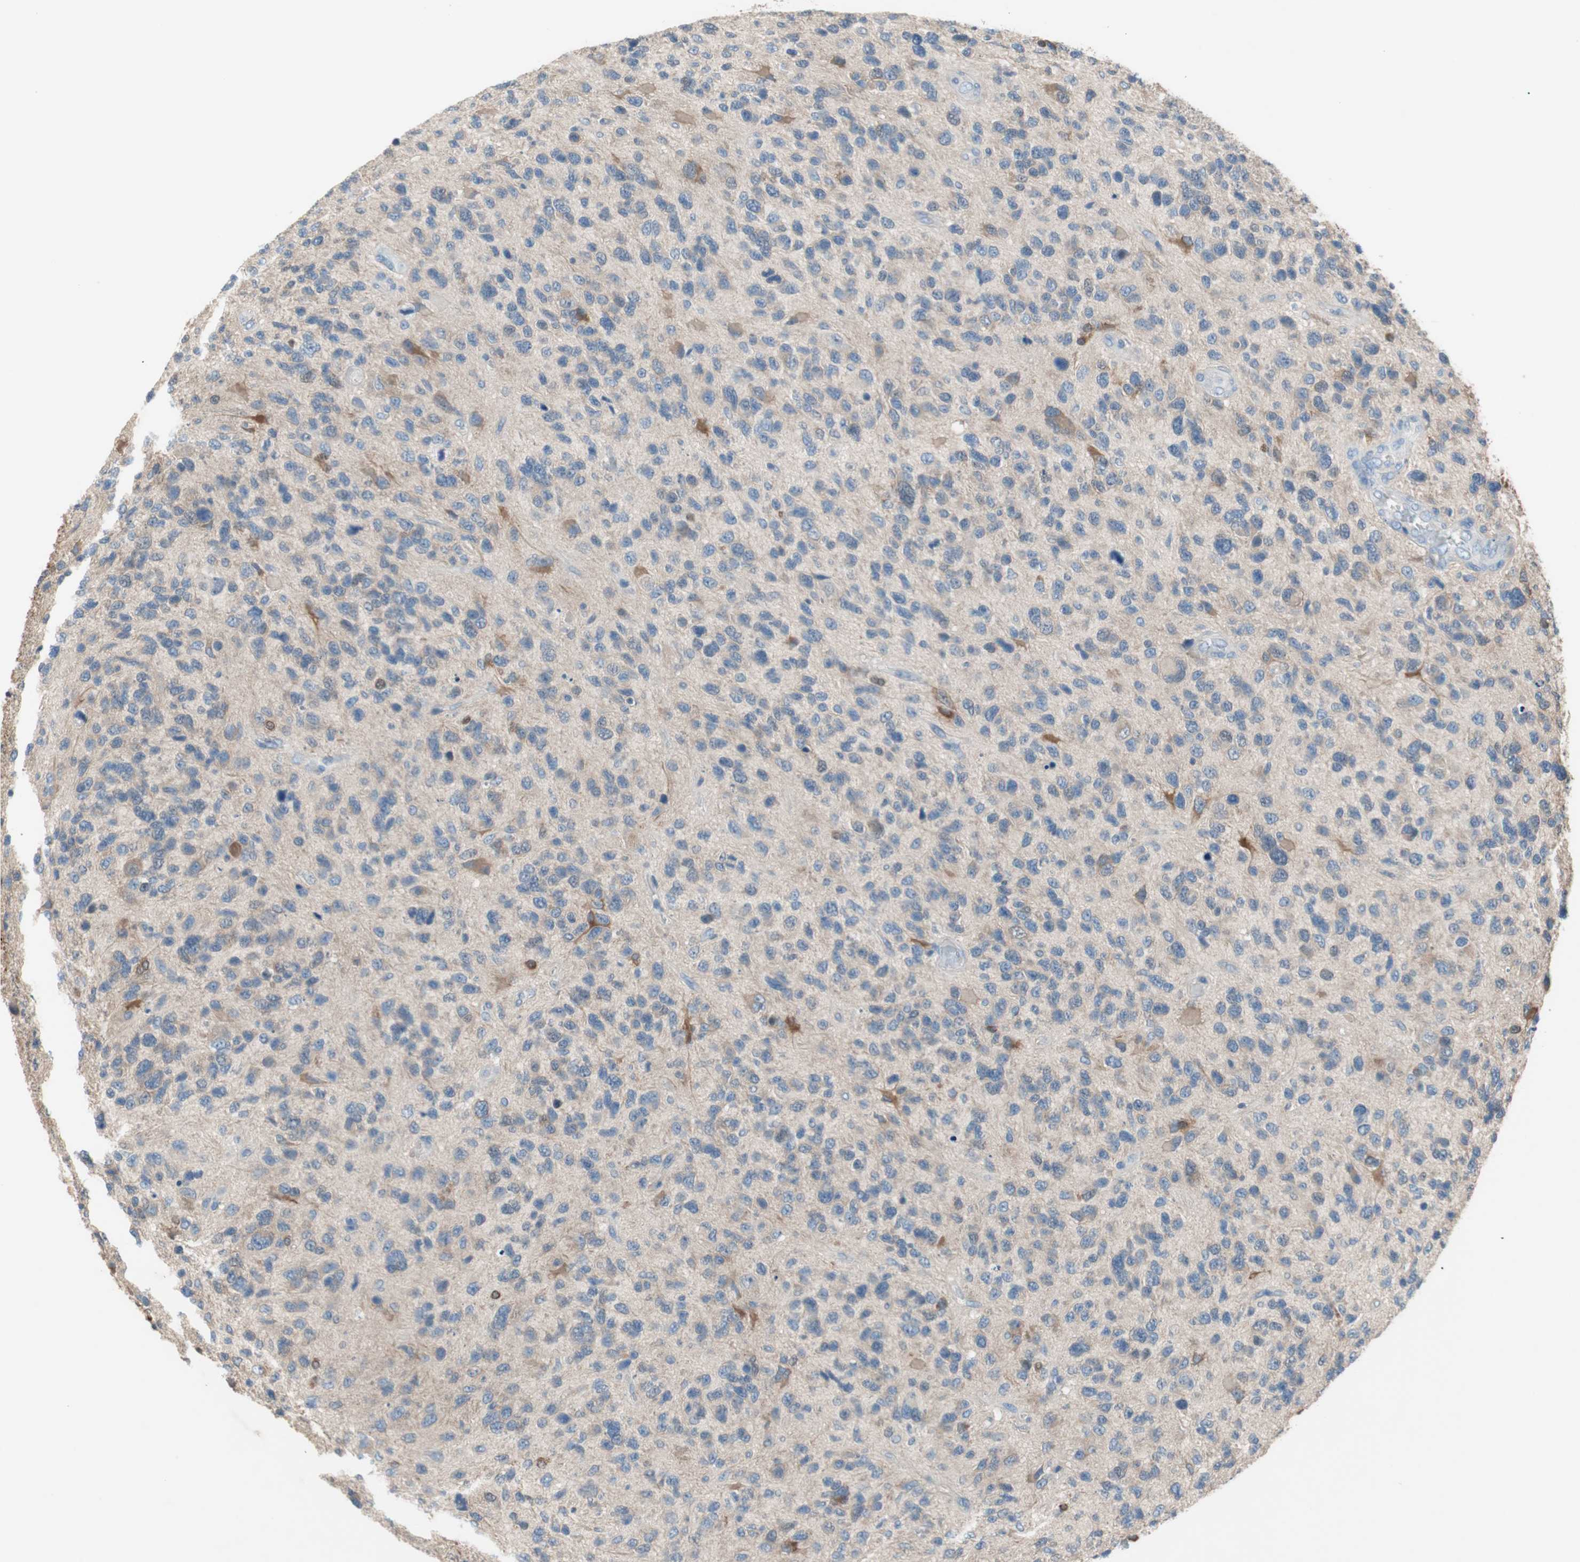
{"staining": {"intensity": "weak", "quantity": "<25%", "location": "cytoplasmic/membranous"}, "tissue": "glioma", "cell_type": "Tumor cells", "image_type": "cancer", "snomed": [{"axis": "morphology", "description": "Glioma, malignant, High grade"}, {"axis": "topography", "description": "Brain"}], "caption": "Tumor cells are negative for protein expression in human malignant high-grade glioma. Brightfield microscopy of immunohistochemistry stained with DAB (3,3'-diaminobenzidine) (brown) and hematoxylin (blue), captured at high magnification.", "gene": "GLUL", "patient": {"sex": "female", "age": 58}}